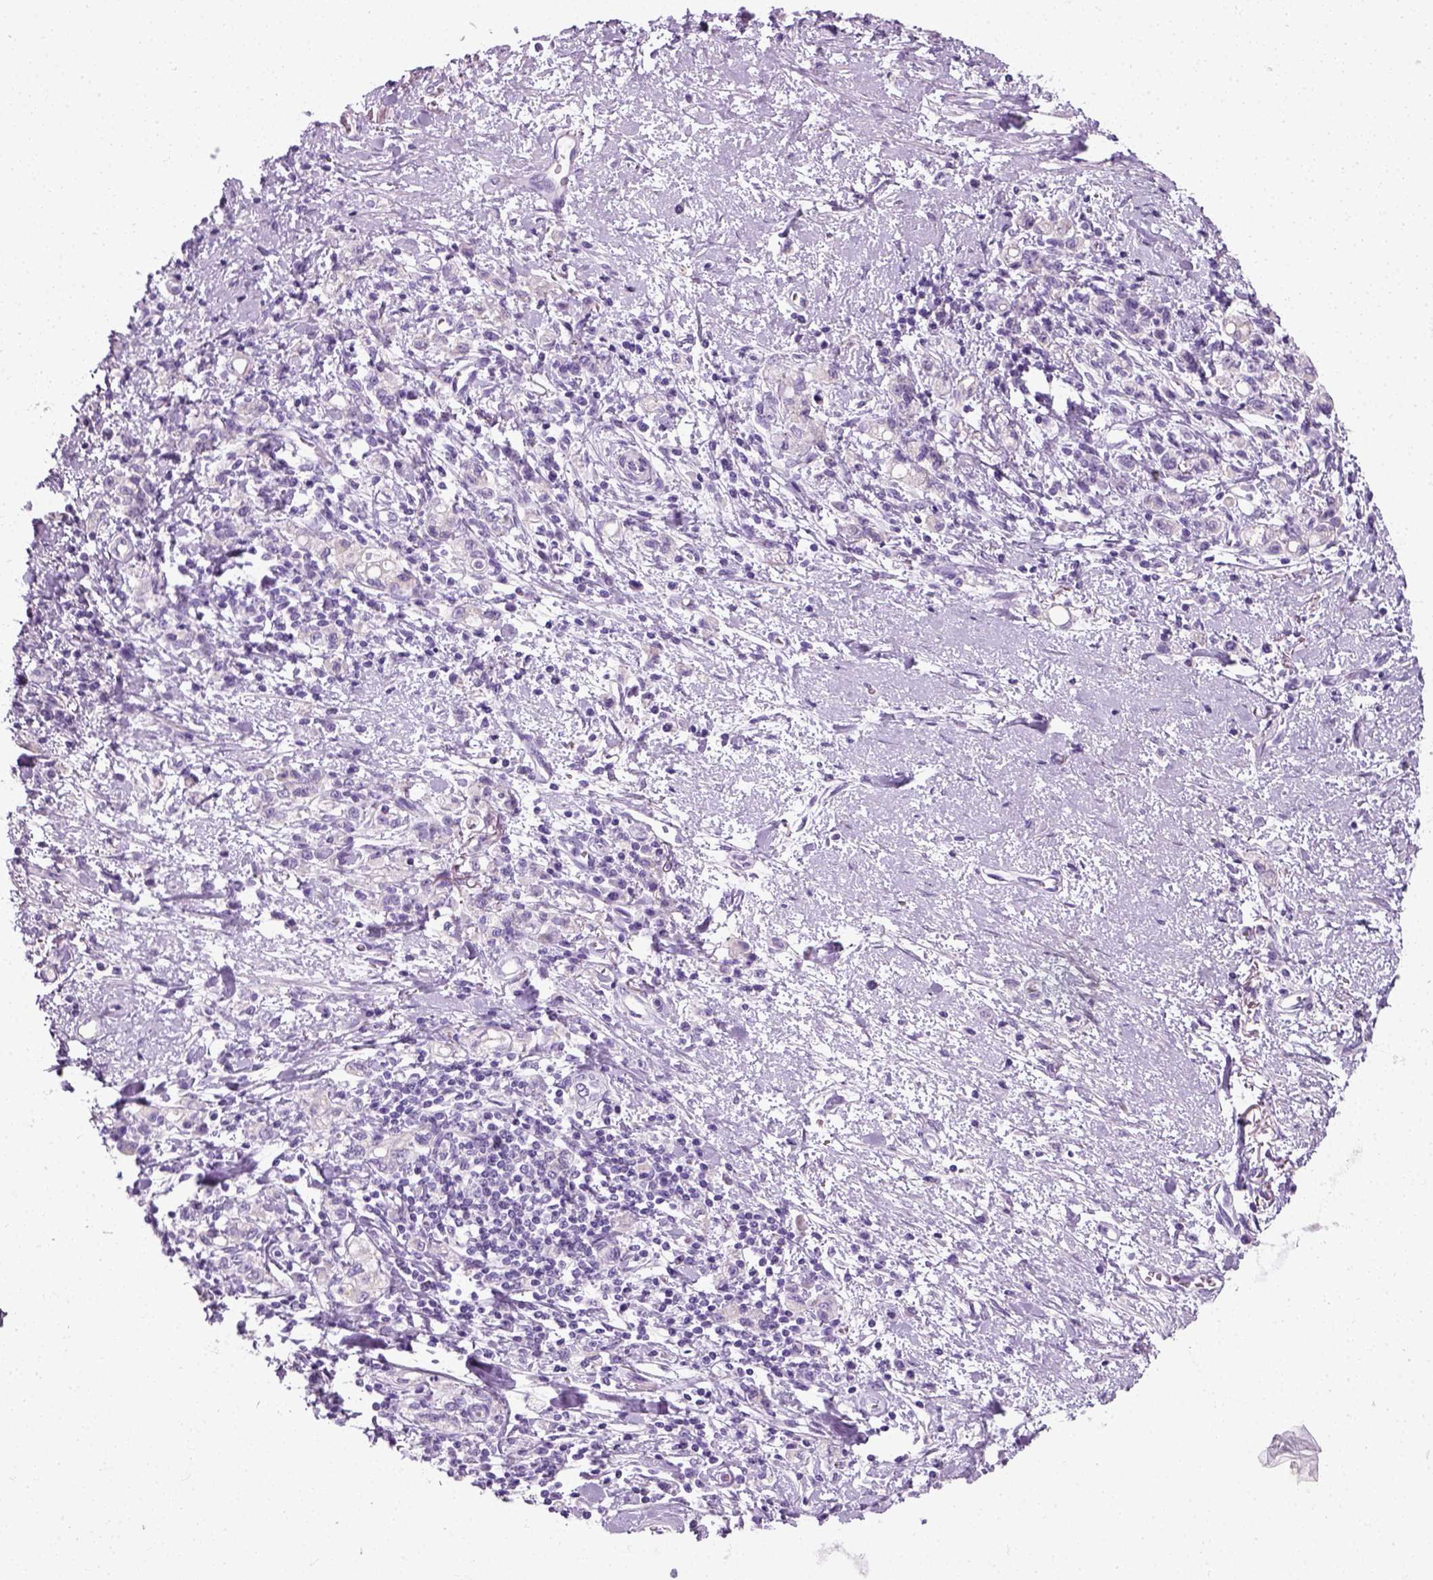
{"staining": {"intensity": "negative", "quantity": "none", "location": "none"}, "tissue": "stomach cancer", "cell_type": "Tumor cells", "image_type": "cancer", "snomed": [{"axis": "morphology", "description": "Adenocarcinoma, NOS"}, {"axis": "topography", "description": "Stomach"}], "caption": "Stomach cancer (adenocarcinoma) stained for a protein using immunohistochemistry (IHC) displays no positivity tumor cells.", "gene": "SLC12A5", "patient": {"sex": "male", "age": 77}}